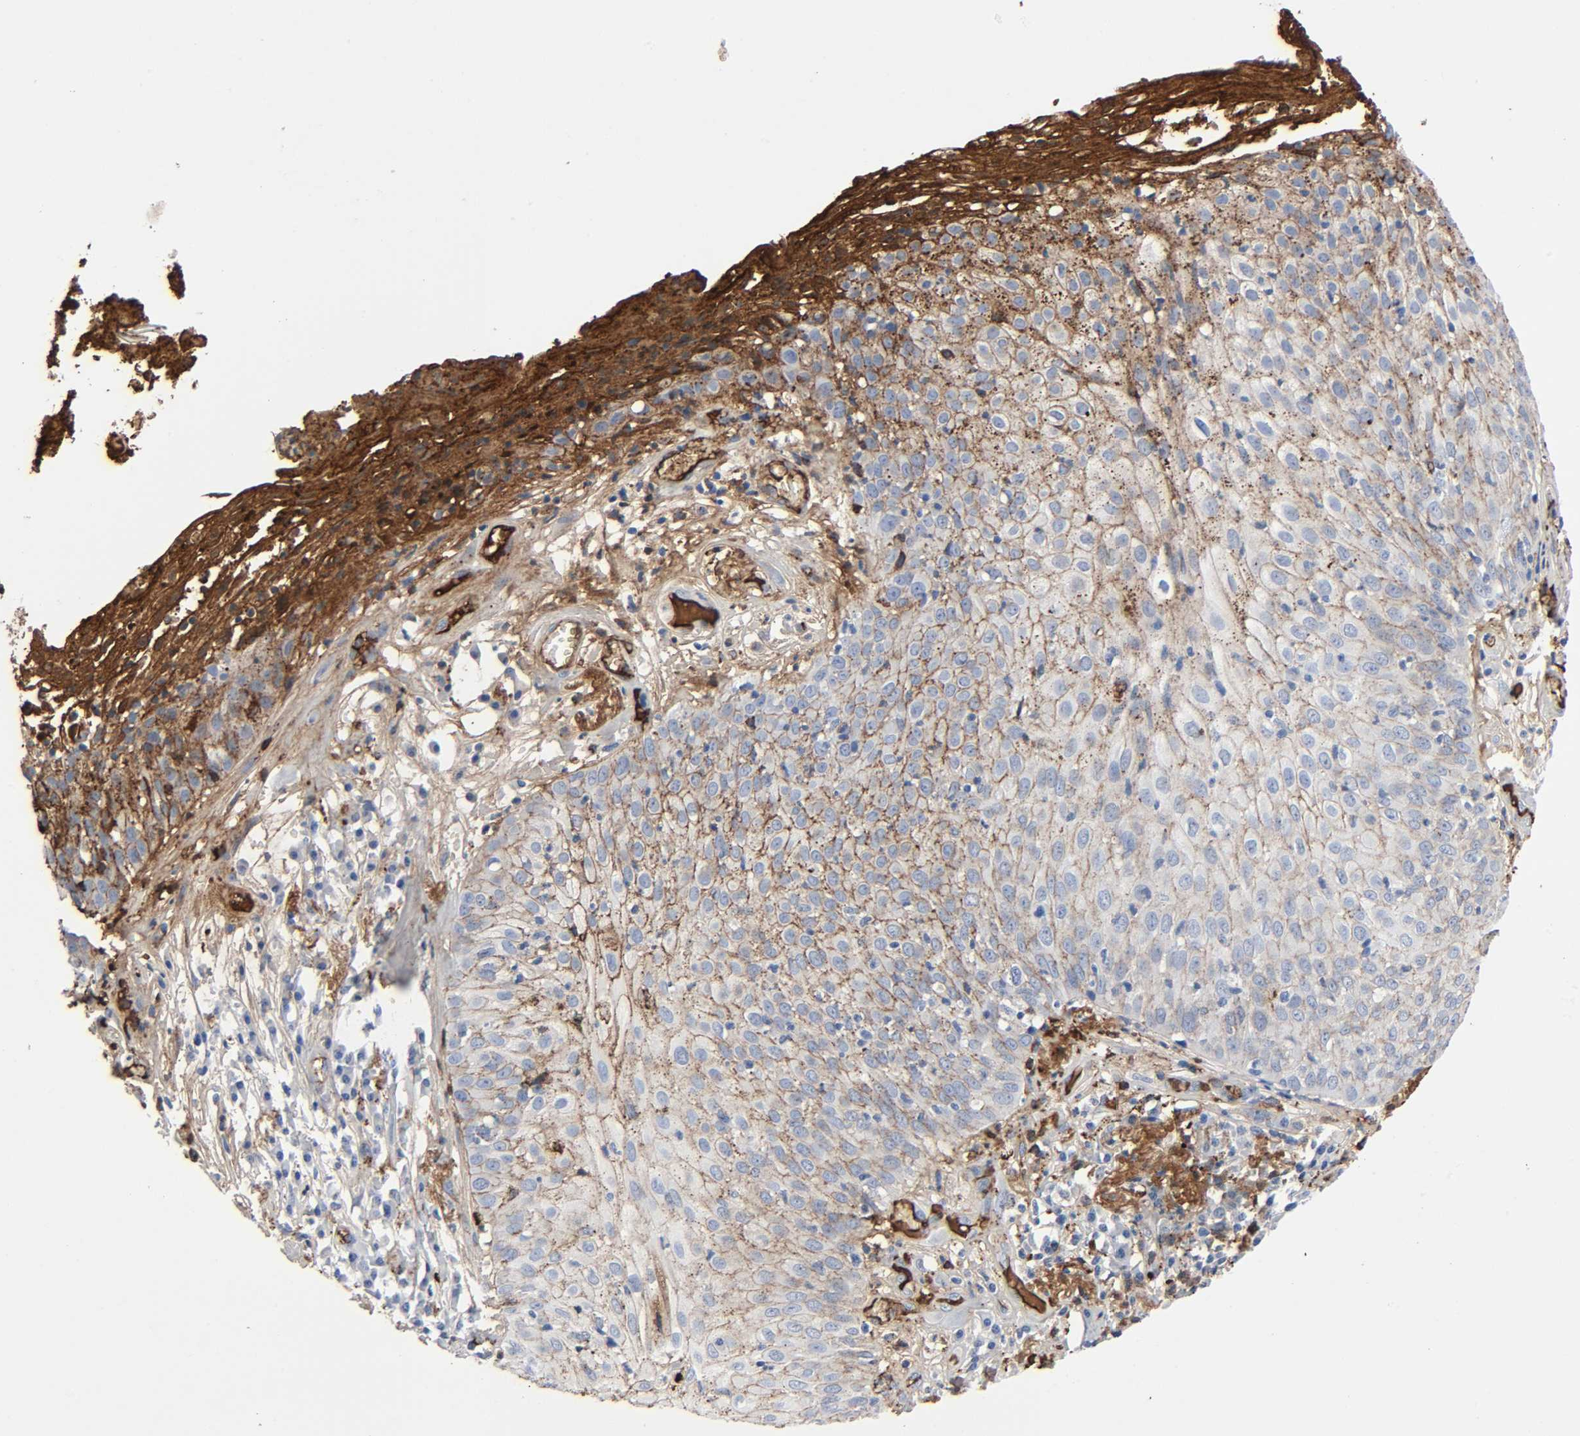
{"staining": {"intensity": "weak", "quantity": "25%-75%", "location": "cytoplasmic/membranous"}, "tissue": "skin cancer", "cell_type": "Tumor cells", "image_type": "cancer", "snomed": [{"axis": "morphology", "description": "Squamous cell carcinoma, NOS"}, {"axis": "topography", "description": "Skin"}], "caption": "A brown stain shows weak cytoplasmic/membranous staining of a protein in skin squamous cell carcinoma tumor cells. (DAB = brown stain, brightfield microscopy at high magnification).", "gene": "C3", "patient": {"sex": "male", "age": 65}}